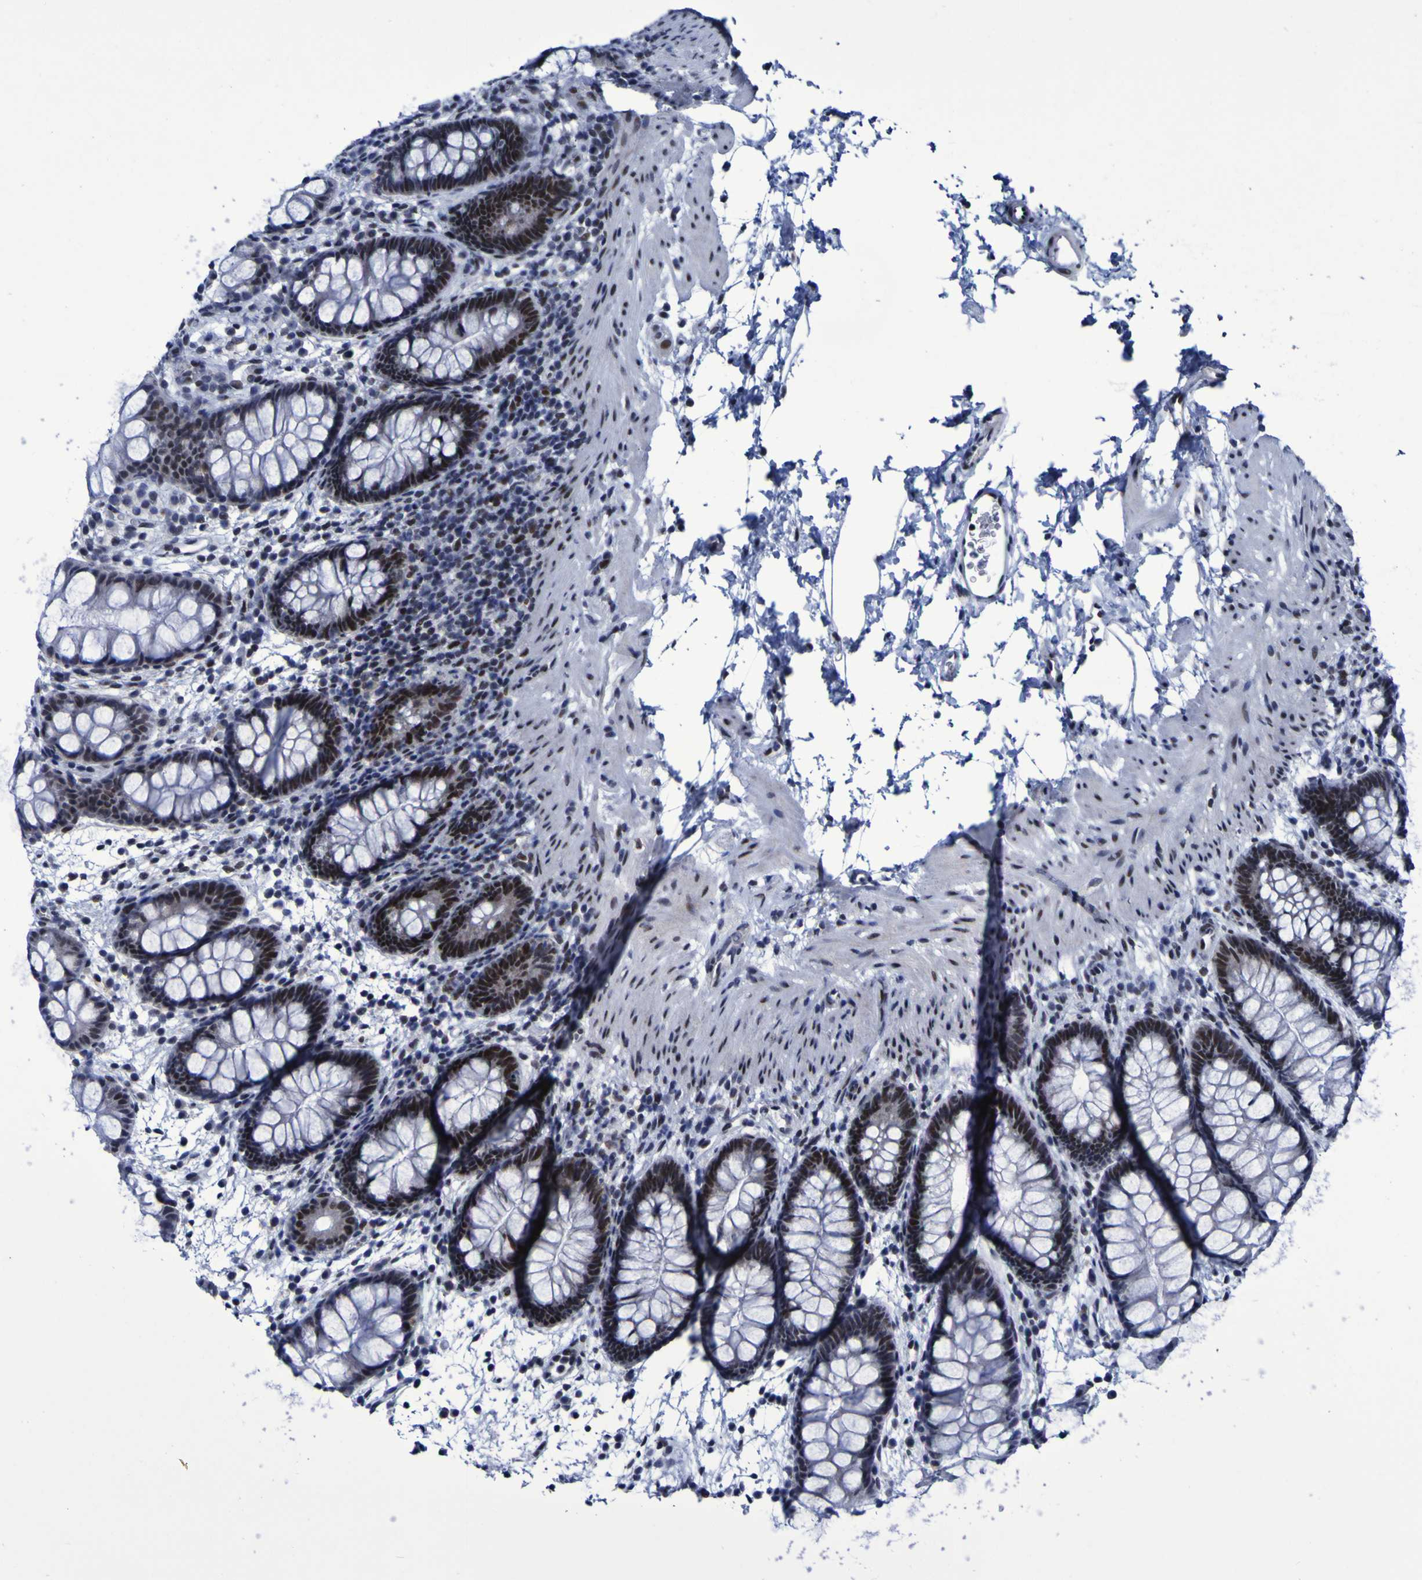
{"staining": {"intensity": "moderate", "quantity": ">75%", "location": "nuclear"}, "tissue": "rectum", "cell_type": "Glandular cells", "image_type": "normal", "snomed": [{"axis": "morphology", "description": "Normal tissue, NOS"}, {"axis": "topography", "description": "Rectum"}], "caption": "Protein staining of unremarkable rectum displays moderate nuclear expression in about >75% of glandular cells.", "gene": "MBD3", "patient": {"sex": "female", "age": 24}}